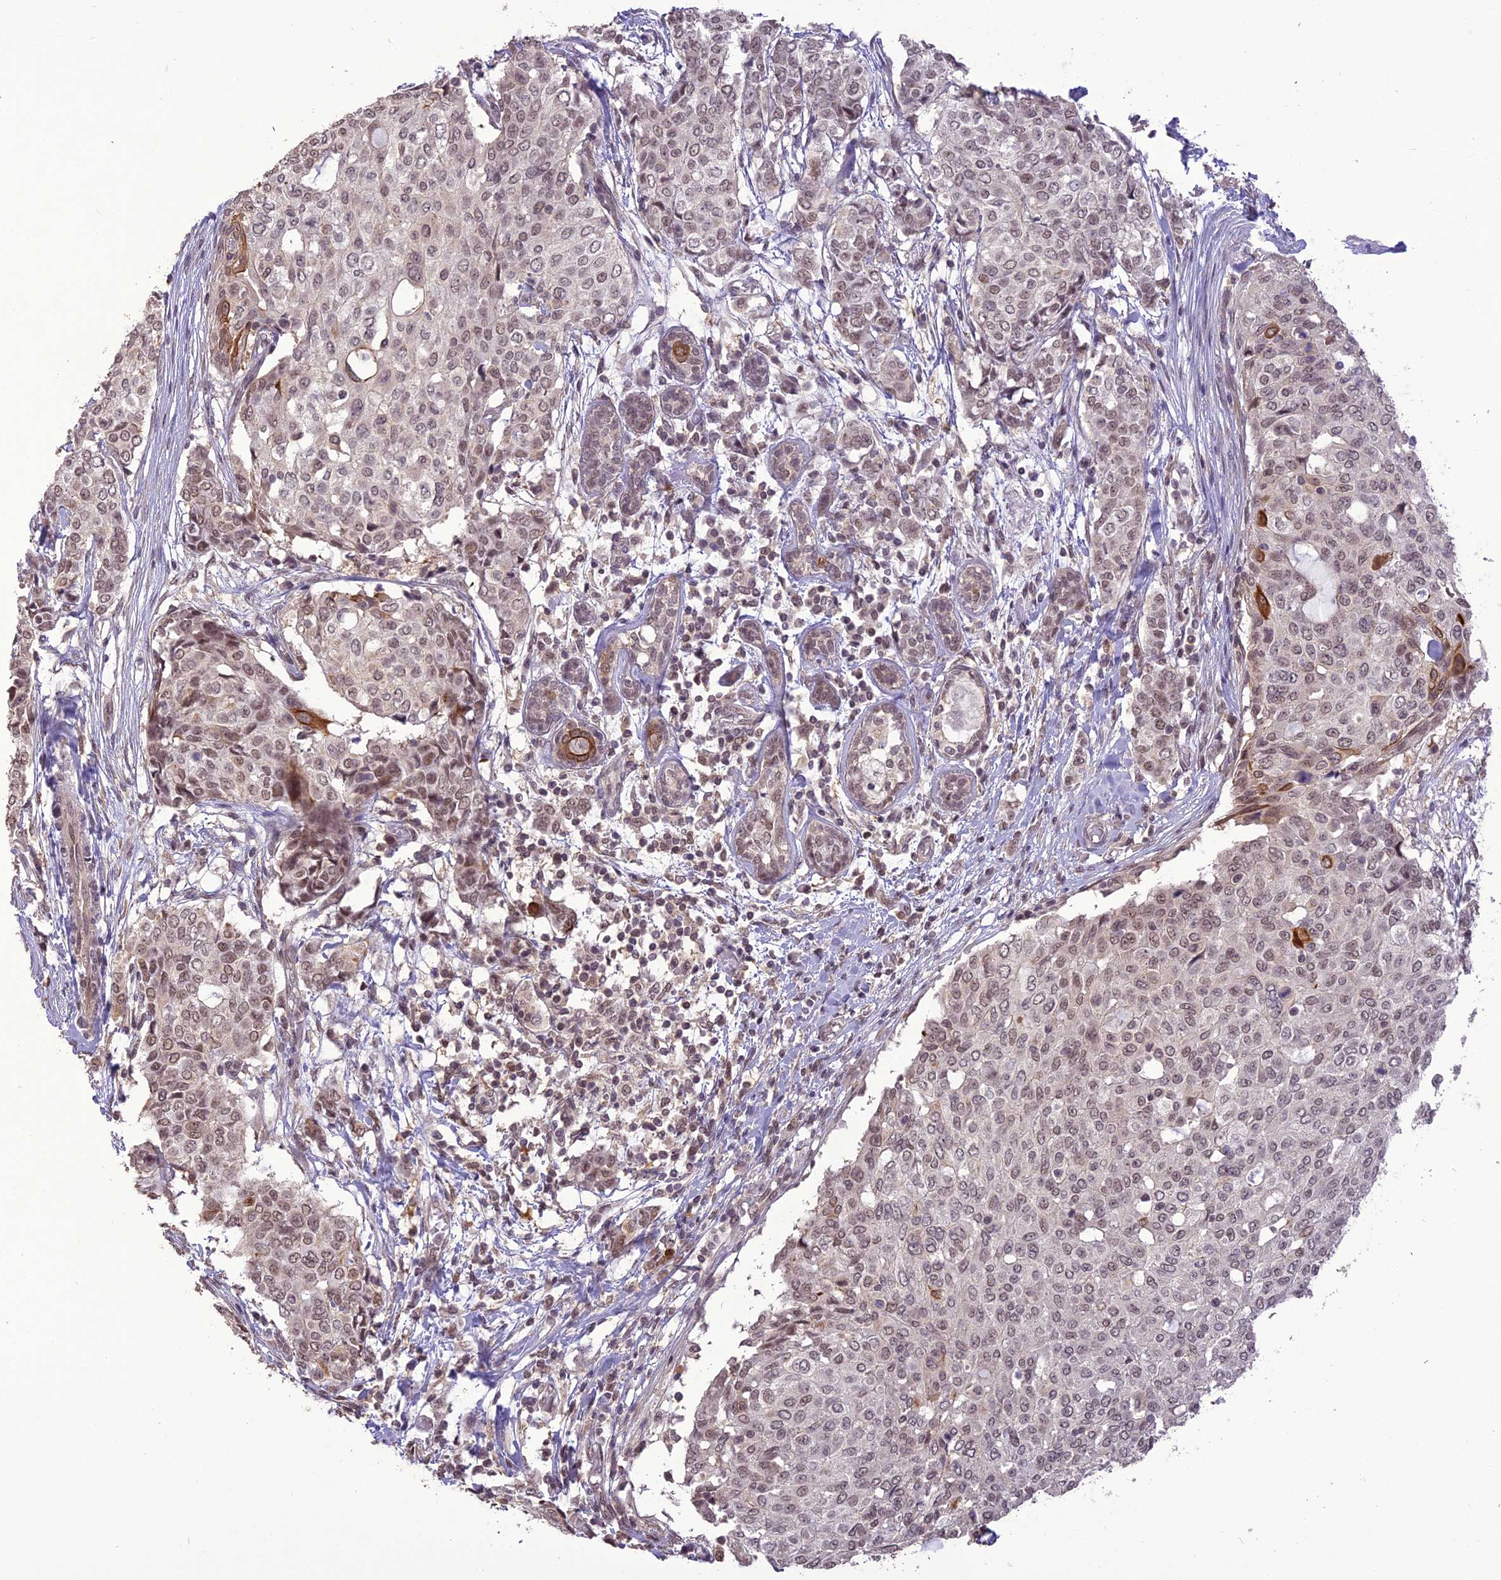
{"staining": {"intensity": "weak", "quantity": ">75%", "location": "nuclear"}, "tissue": "breast cancer", "cell_type": "Tumor cells", "image_type": "cancer", "snomed": [{"axis": "morphology", "description": "Lobular carcinoma"}, {"axis": "topography", "description": "Breast"}], "caption": "Immunohistochemical staining of human breast cancer (lobular carcinoma) demonstrates weak nuclear protein positivity in approximately >75% of tumor cells.", "gene": "TIGD7", "patient": {"sex": "female", "age": 51}}